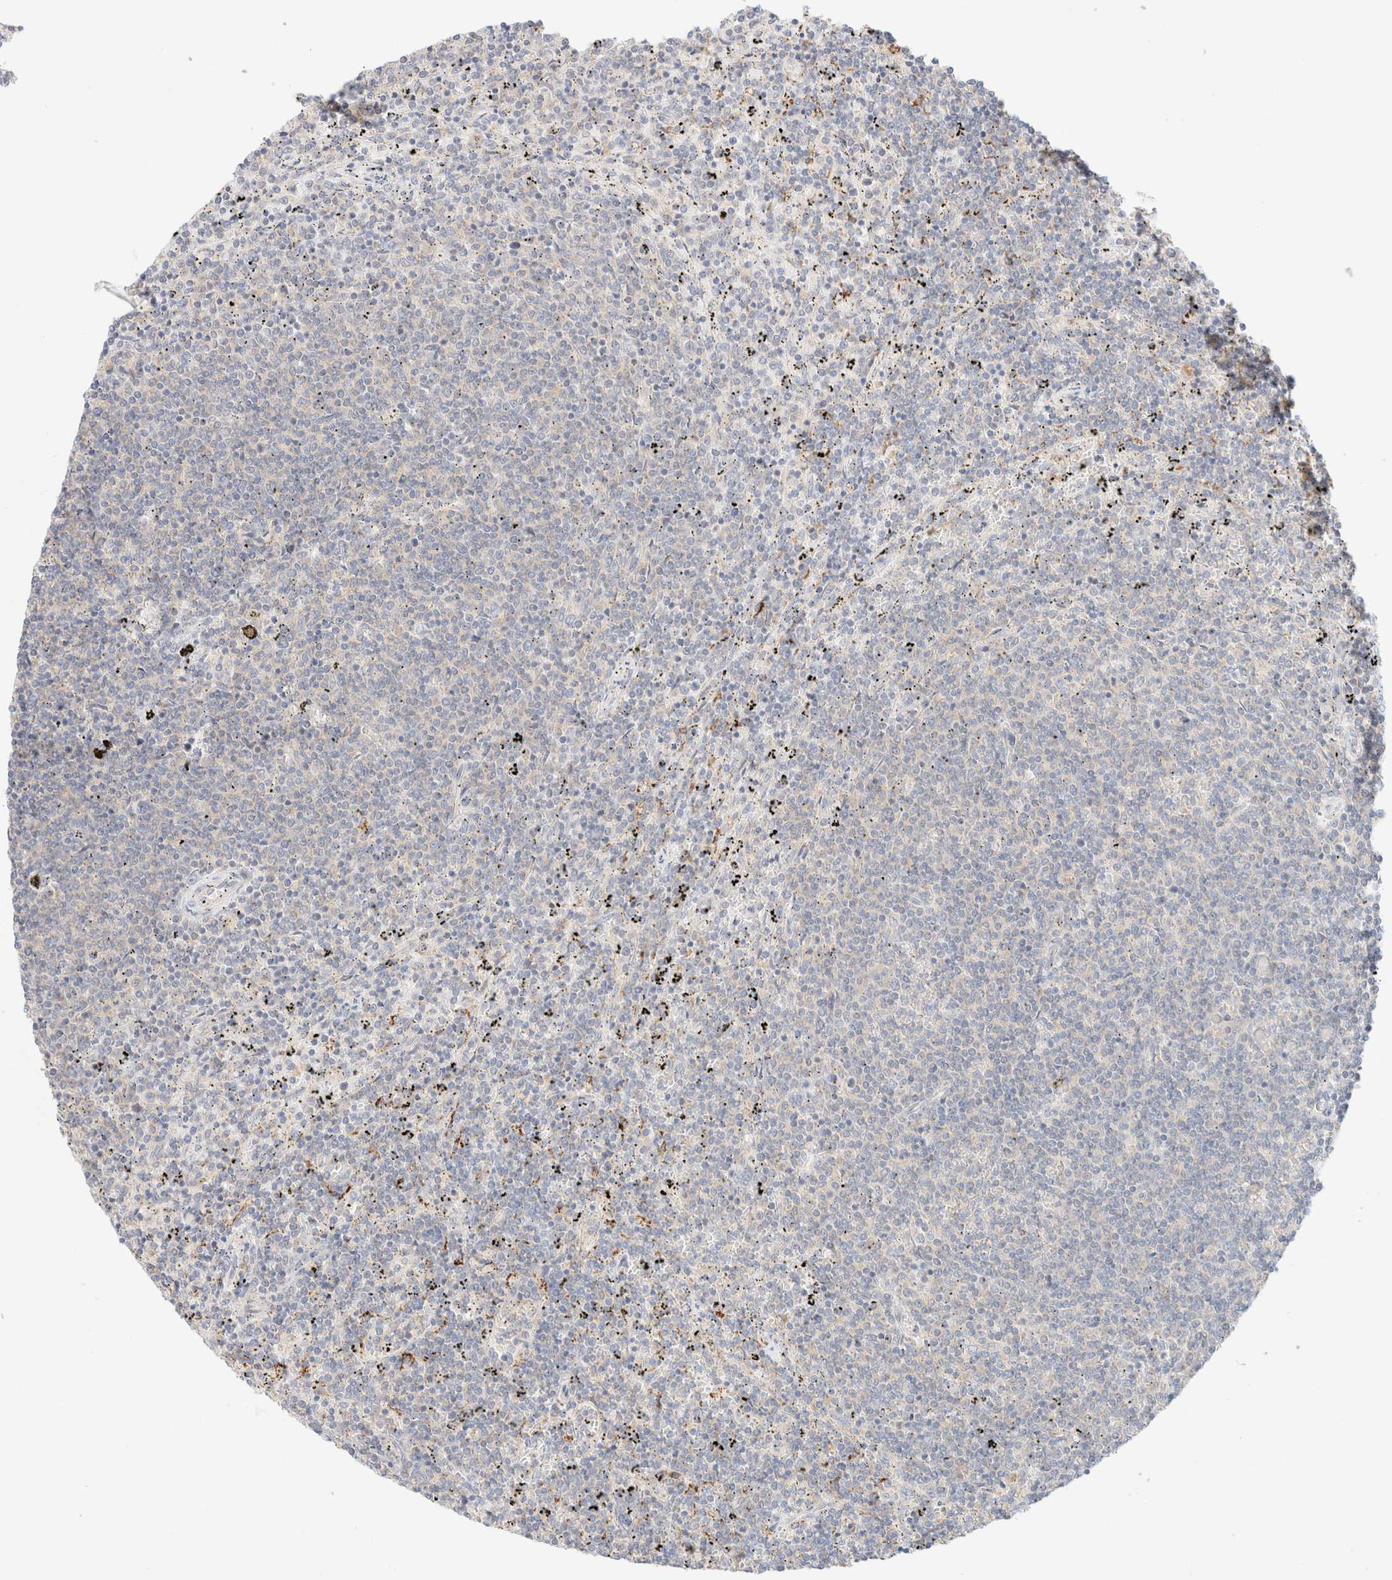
{"staining": {"intensity": "negative", "quantity": "none", "location": "none"}, "tissue": "lymphoma", "cell_type": "Tumor cells", "image_type": "cancer", "snomed": [{"axis": "morphology", "description": "Malignant lymphoma, non-Hodgkin's type, Low grade"}, {"axis": "topography", "description": "Spleen"}], "caption": "DAB (3,3'-diaminobenzidine) immunohistochemical staining of low-grade malignant lymphoma, non-Hodgkin's type demonstrates no significant positivity in tumor cells.", "gene": "SARM1", "patient": {"sex": "female", "age": 50}}